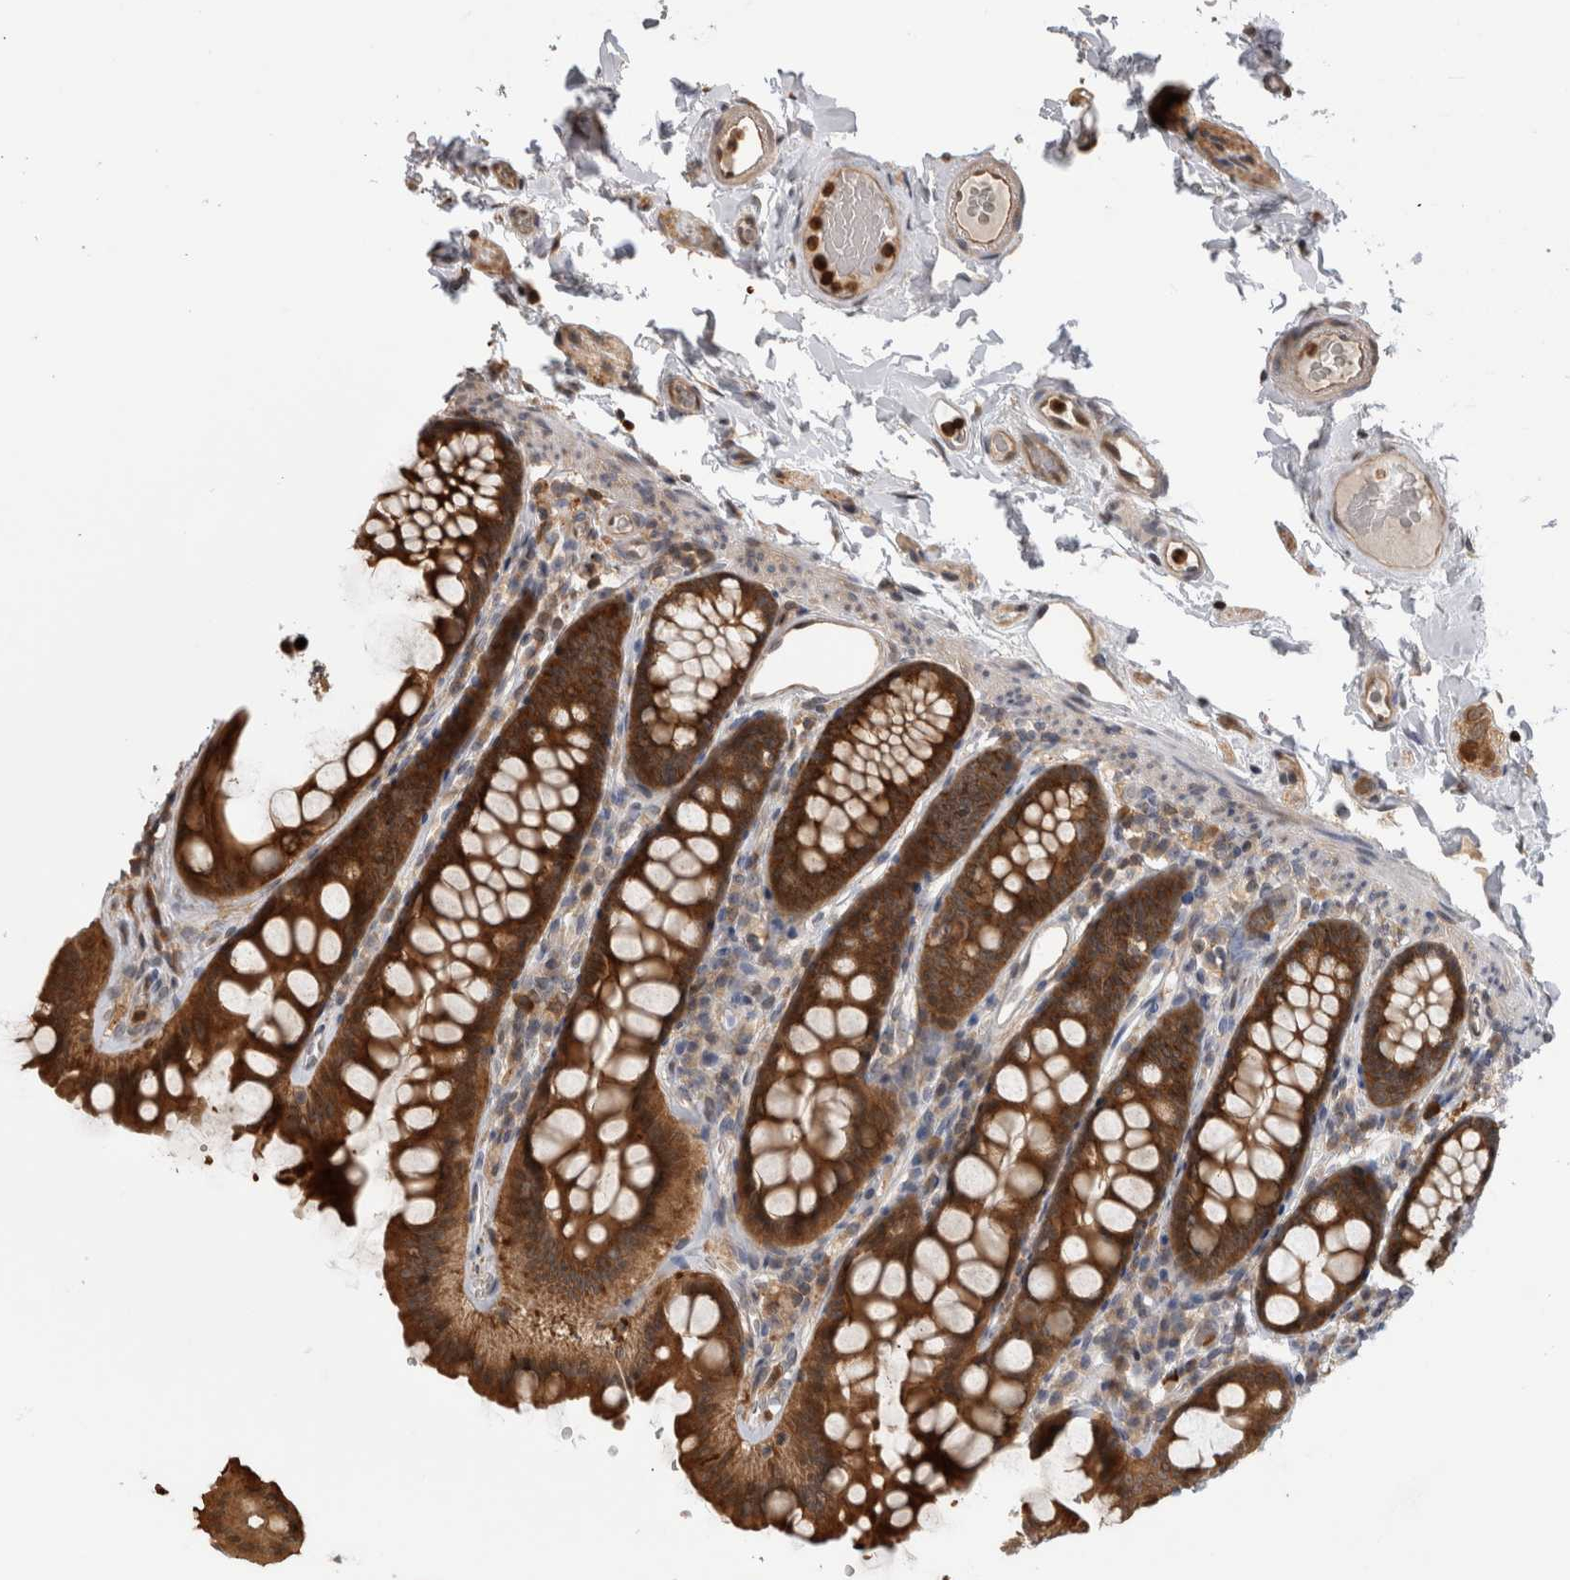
{"staining": {"intensity": "moderate", "quantity": ">75%", "location": "cytoplasmic/membranous,nuclear"}, "tissue": "colon", "cell_type": "Endothelial cells", "image_type": "normal", "snomed": [{"axis": "morphology", "description": "Normal tissue, NOS"}, {"axis": "topography", "description": "Colon"}, {"axis": "topography", "description": "Peripheral nerve tissue"}], "caption": "Protein analysis of benign colon displays moderate cytoplasmic/membranous,nuclear expression in about >75% of endothelial cells.", "gene": "USH1G", "patient": {"sex": "female", "age": 61}}